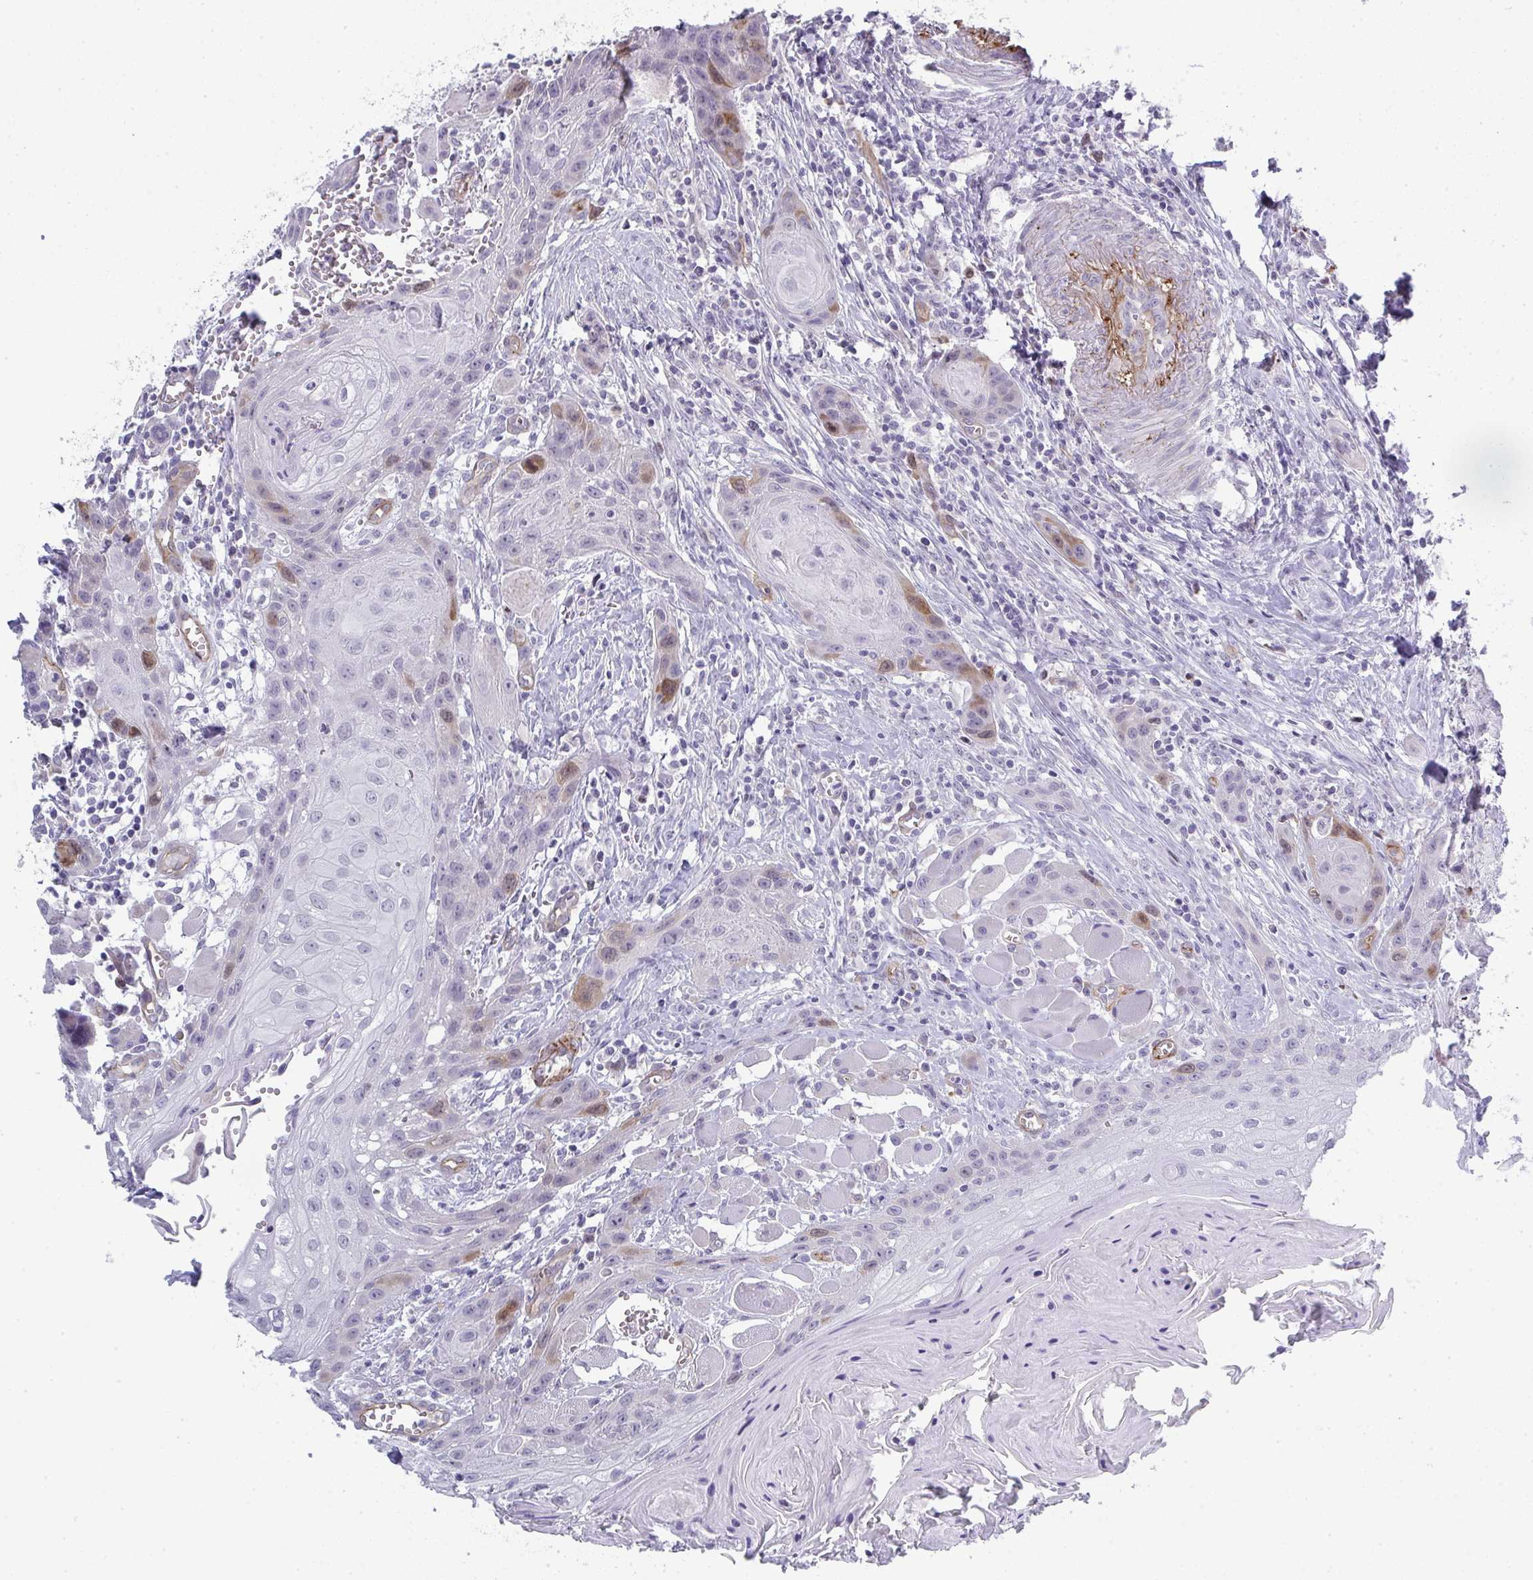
{"staining": {"intensity": "moderate", "quantity": "<25%", "location": "cytoplasmic/membranous,nuclear"}, "tissue": "head and neck cancer", "cell_type": "Tumor cells", "image_type": "cancer", "snomed": [{"axis": "morphology", "description": "Squamous cell carcinoma, NOS"}, {"axis": "topography", "description": "Oral tissue"}, {"axis": "topography", "description": "Head-Neck"}], "caption": "Immunohistochemical staining of head and neck cancer exhibits moderate cytoplasmic/membranous and nuclear protein staining in approximately <25% of tumor cells. The staining is performed using DAB brown chromogen to label protein expression. The nuclei are counter-stained blue using hematoxylin.", "gene": "UBE2S", "patient": {"sex": "male", "age": 58}}